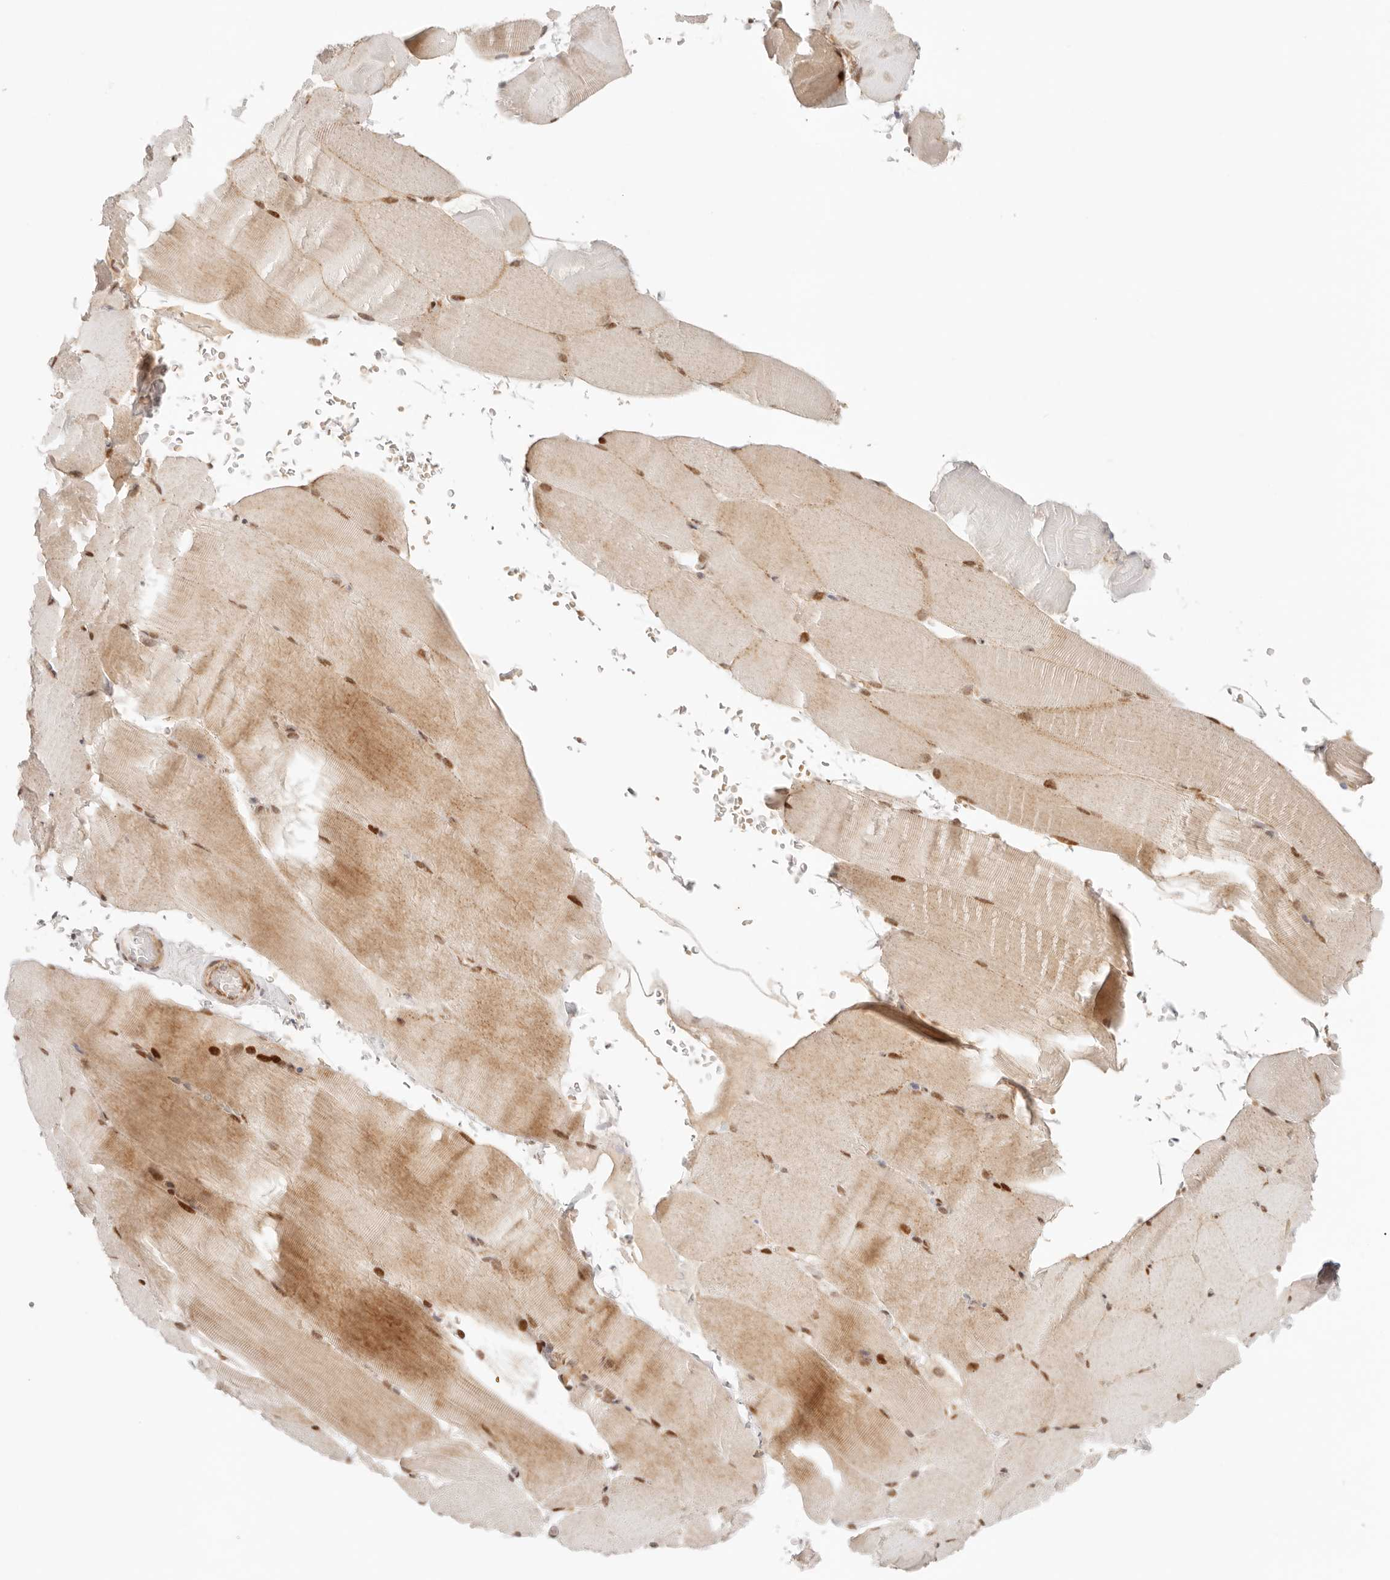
{"staining": {"intensity": "strong", "quantity": ">75%", "location": "cytoplasmic/membranous,nuclear"}, "tissue": "skeletal muscle", "cell_type": "Myocytes", "image_type": "normal", "snomed": [{"axis": "morphology", "description": "Normal tissue, NOS"}, {"axis": "topography", "description": "Skeletal muscle"}, {"axis": "topography", "description": "Parathyroid gland"}], "caption": "Protein positivity by immunohistochemistry (IHC) displays strong cytoplasmic/membranous,nuclear positivity in about >75% of myocytes in benign skeletal muscle.", "gene": "HOXC5", "patient": {"sex": "female", "age": 37}}